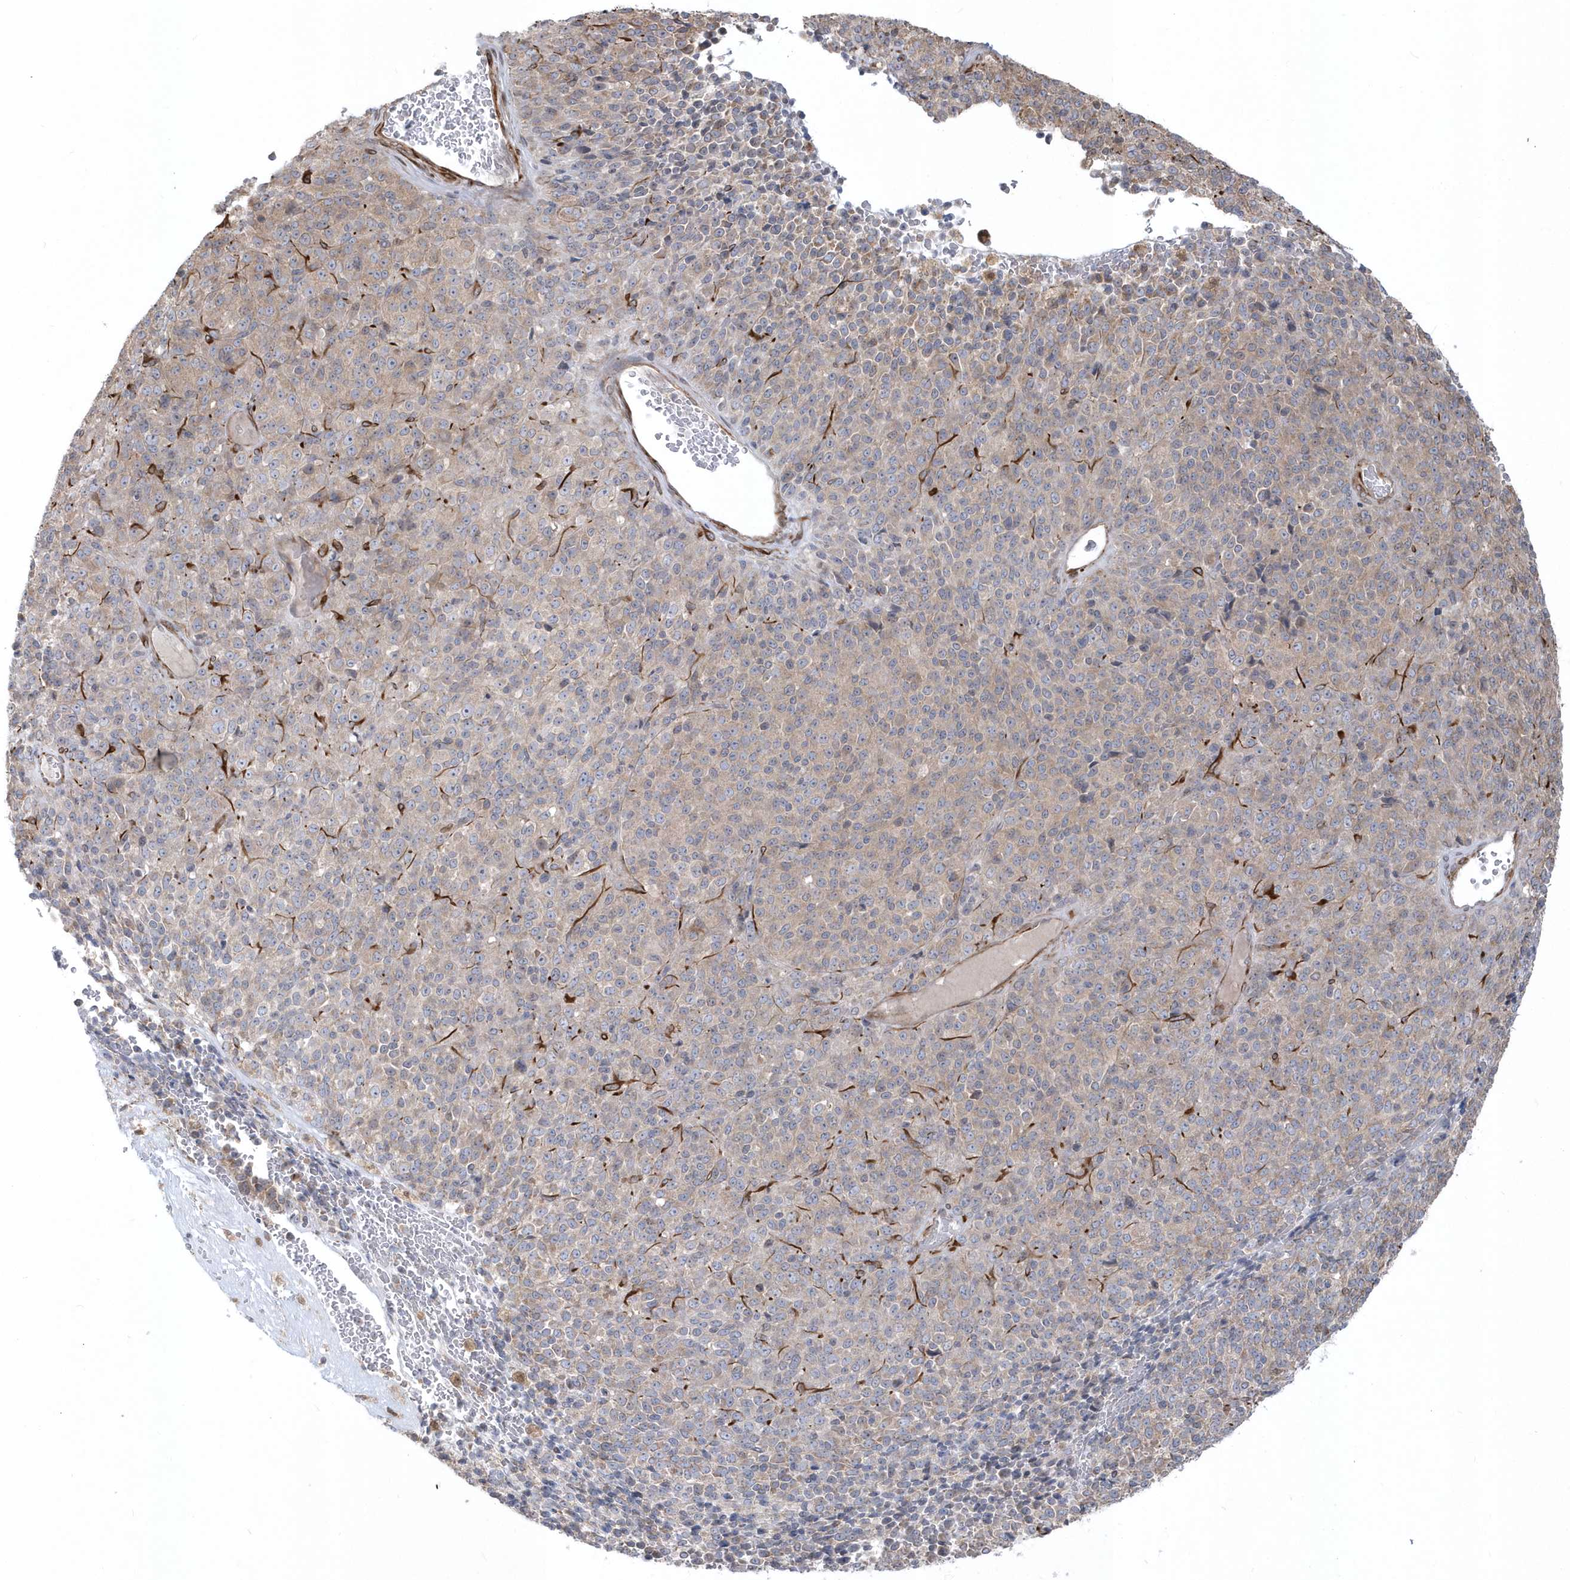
{"staining": {"intensity": "weak", "quantity": "25%-75%", "location": "cytoplasmic/membranous"}, "tissue": "melanoma", "cell_type": "Tumor cells", "image_type": "cancer", "snomed": [{"axis": "morphology", "description": "Malignant melanoma, Metastatic site"}, {"axis": "topography", "description": "Brain"}], "caption": "Melanoma stained with immunohistochemistry displays weak cytoplasmic/membranous positivity in approximately 25%-75% of tumor cells.", "gene": "DHX57", "patient": {"sex": "female", "age": 56}}